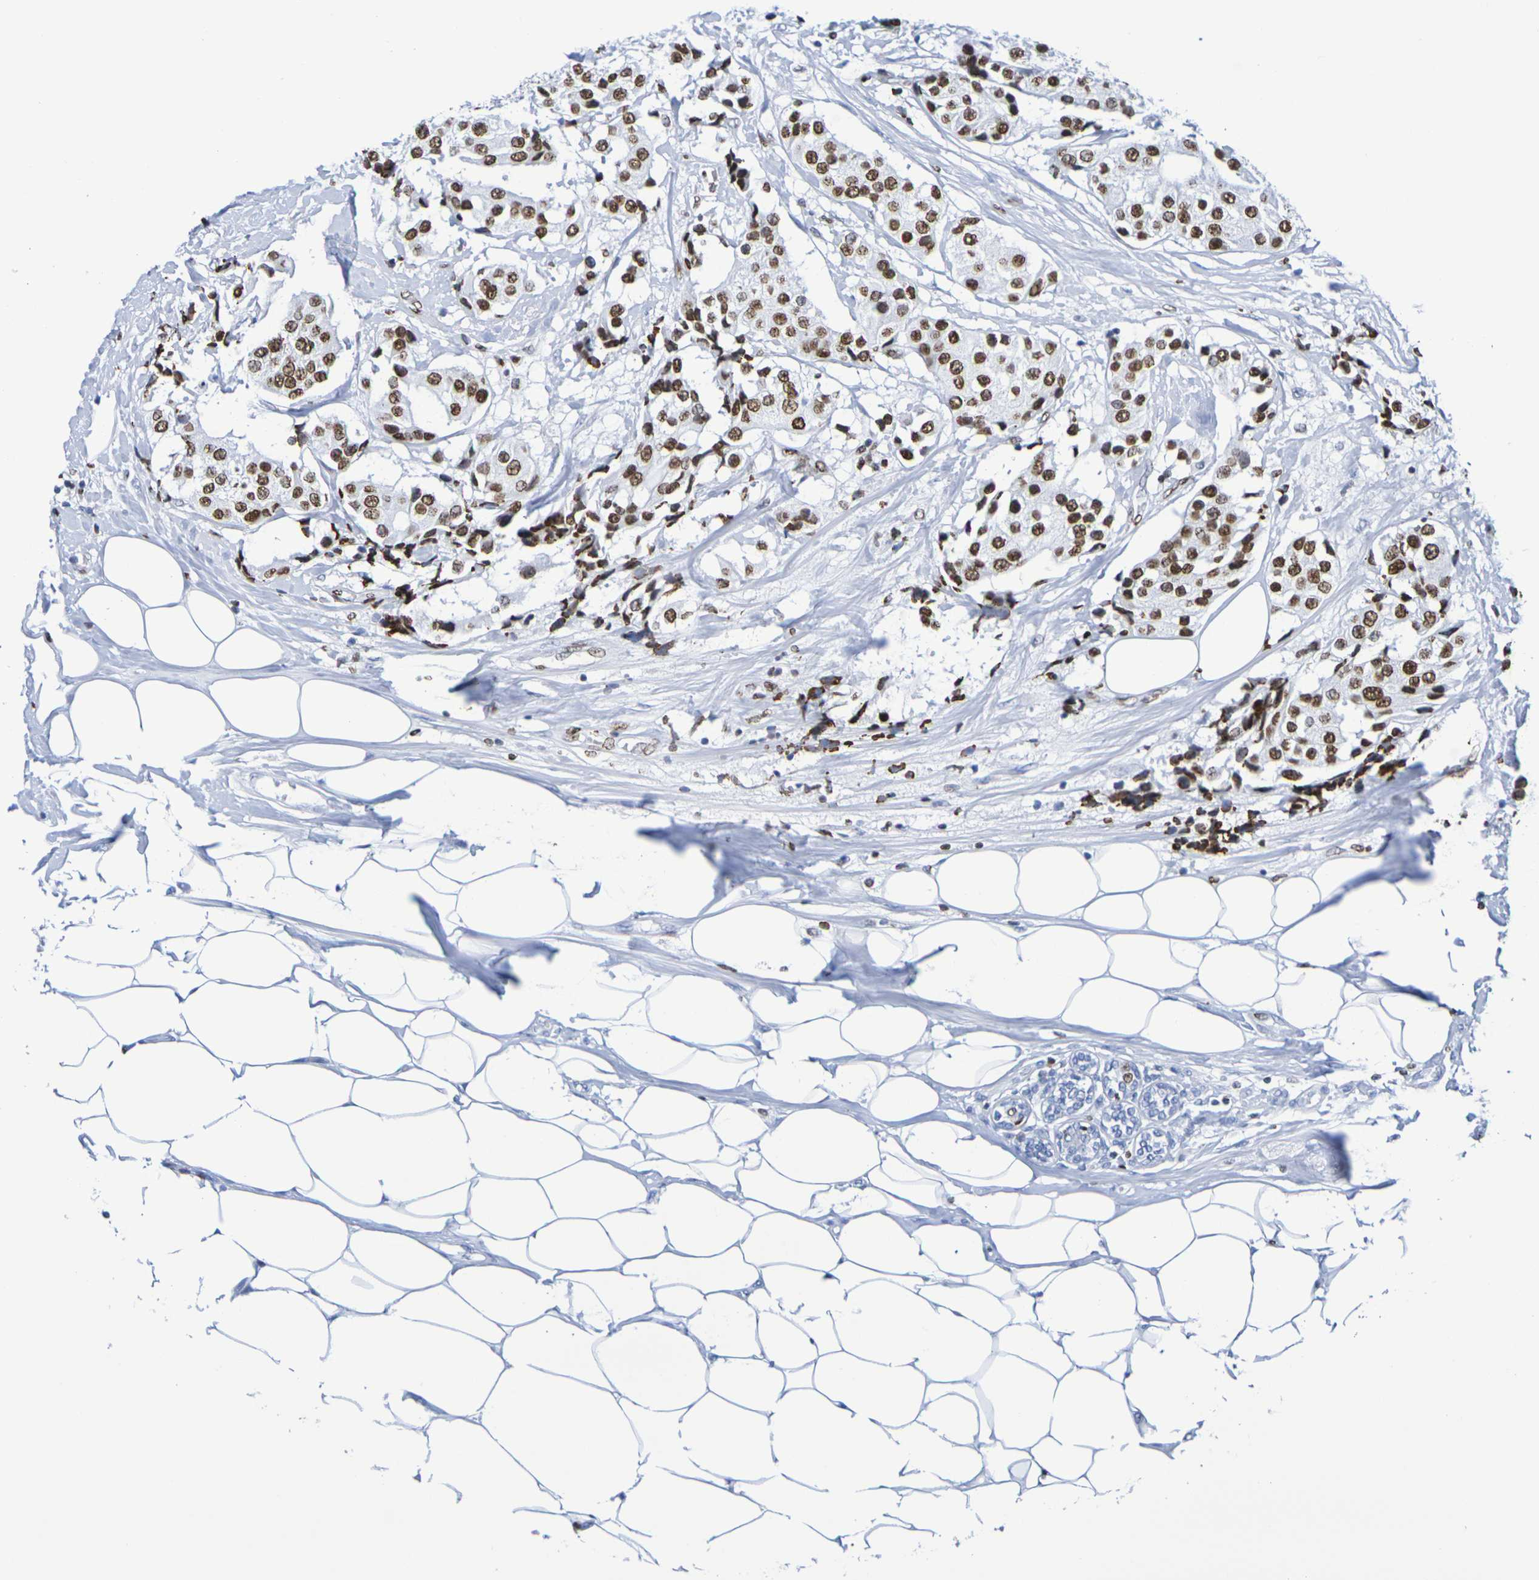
{"staining": {"intensity": "moderate", "quantity": ">75%", "location": "nuclear"}, "tissue": "breast cancer", "cell_type": "Tumor cells", "image_type": "cancer", "snomed": [{"axis": "morphology", "description": "Normal tissue, NOS"}, {"axis": "morphology", "description": "Duct carcinoma"}, {"axis": "topography", "description": "Breast"}], "caption": "Breast cancer stained with a brown dye shows moderate nuclear positive expression in about >75% of tumor cells.", "gene": "H1-5", "patient": {"sex": "female", "age": 39}}